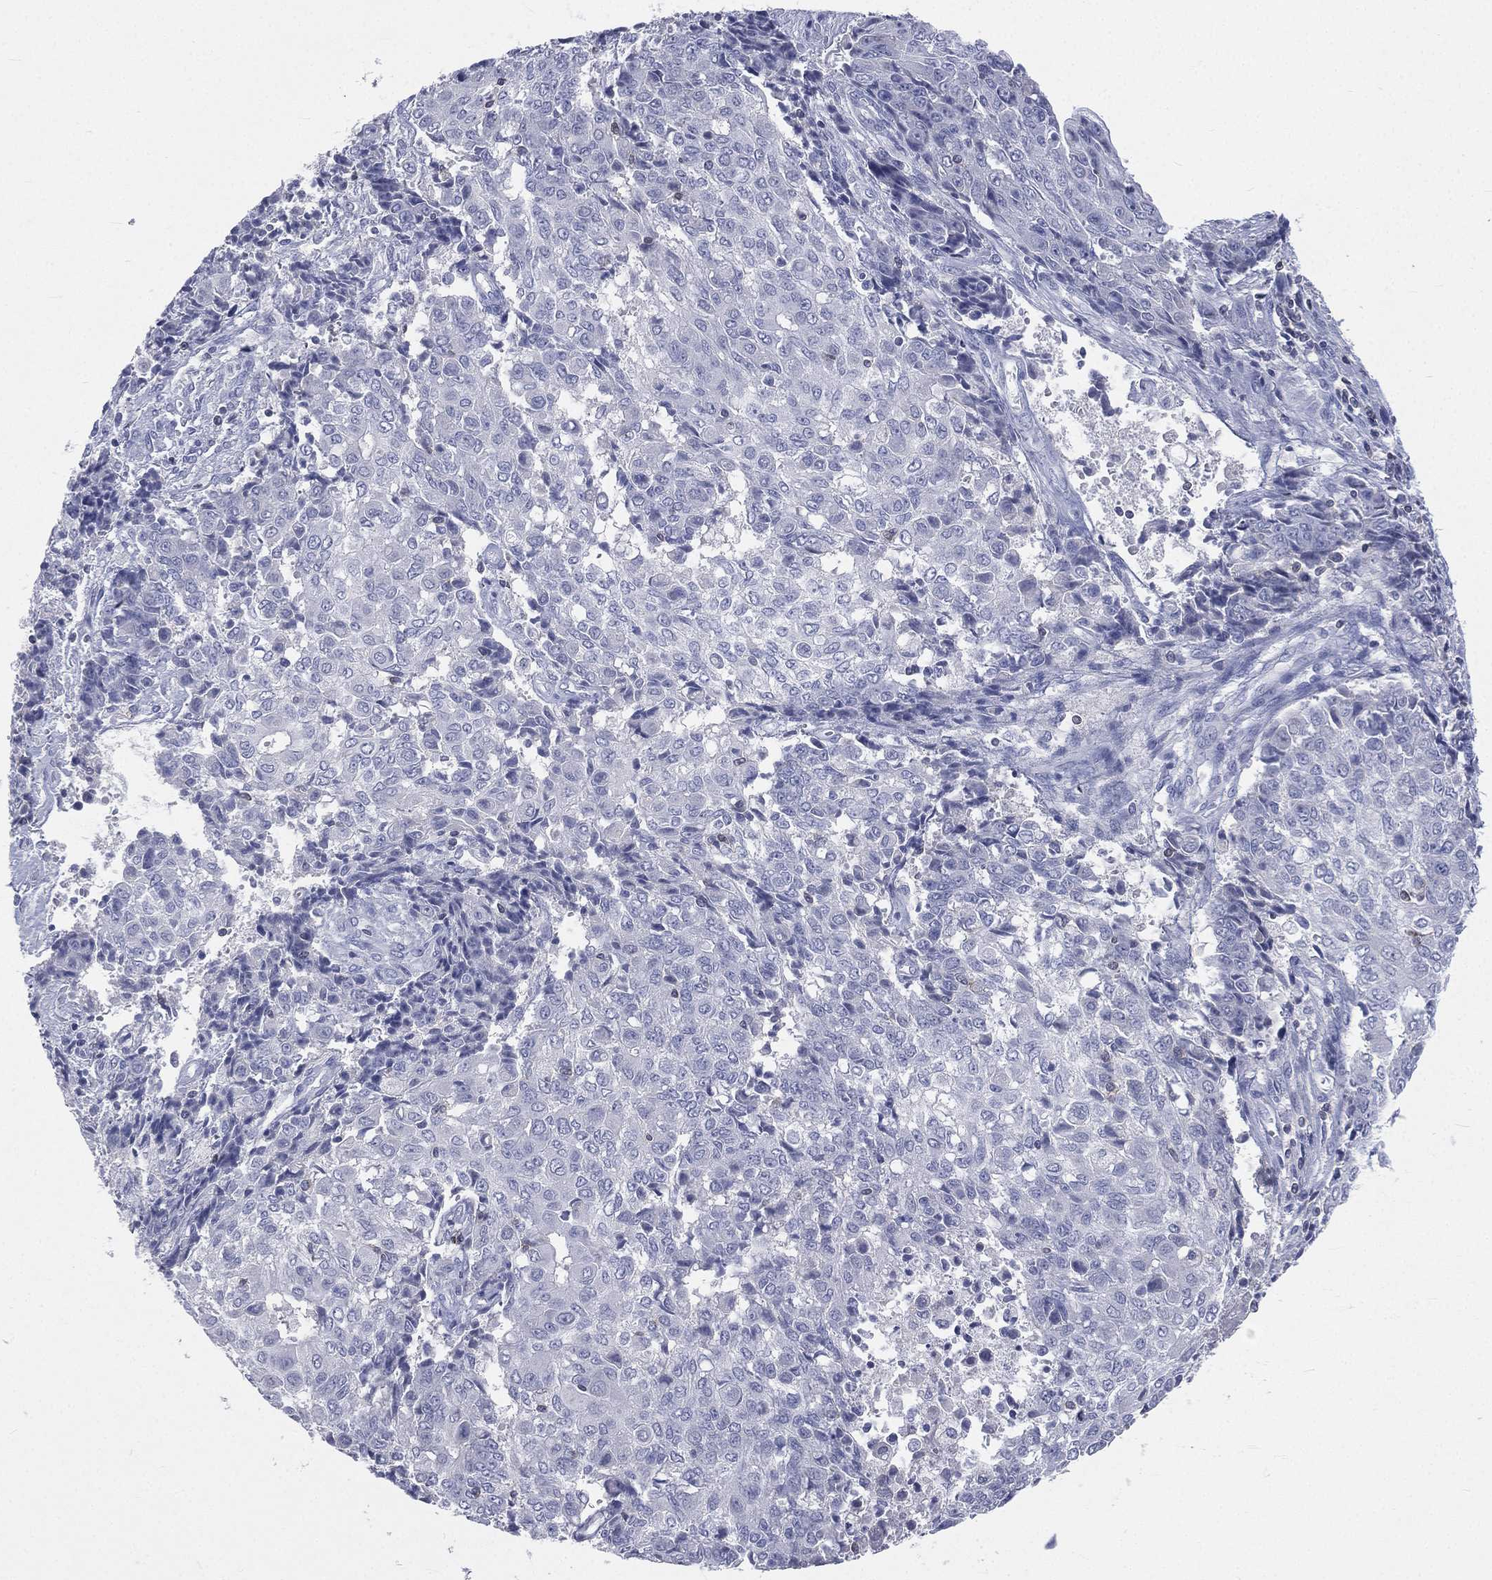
{"staining": {"intensity": "negative", "quantity": "none", "location": "none"}, "tissue": "ovarian cancer", "cell_type": "Tumor cells", "image_type": "cancer", "snomed": [{"axis": "morphology", "description": "Carcinoma, endometroid"}, {"axis": "topography", "description": "Ovary"}], "caption": "A histopathology image of human endometroid carcinoma (ovarian) is negative for staining in tumor cells.", "gene": "CD3D", "patient": {"sex": "female", "age": 42}}